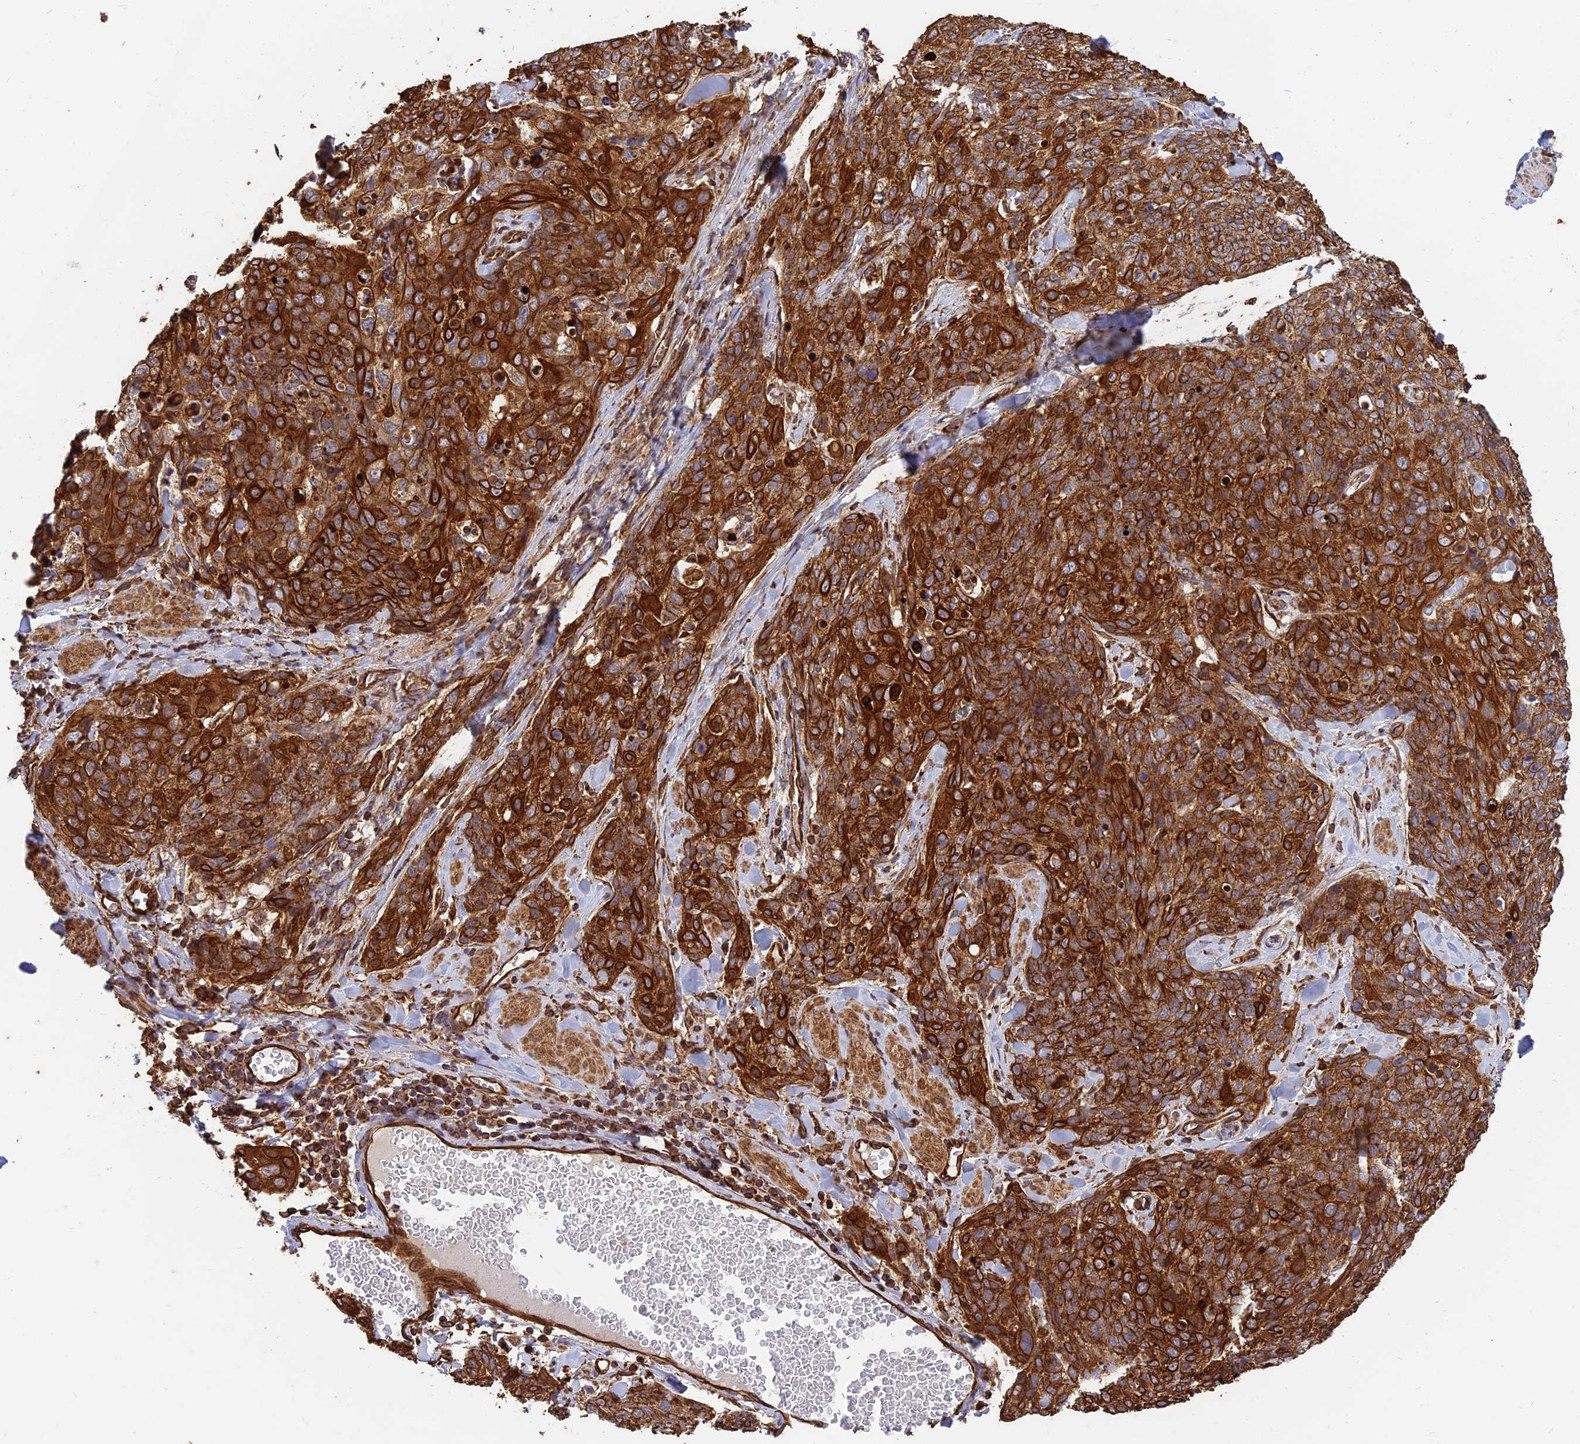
{"staining": {"intensity": "strong", "quantity": ">75%", "location": "cytoplasmic/membranous"}, "tissue": "skin cancer", "cell_type": "Tumor cells", "image_type": "cancer", "snomed": [{"axis": "morphology", "description": "Squamous cell carcinoma, NOS"}, {"axis": "topography", "description": "Skin"}, {"axis": "topography", "description": "Vulva"}], "caption": "Immunohistochemistry (IHC) photomicrograph of neoplastic tissue: human skin cancer stained using immunohistochemistry reveals high levels of strong protein expression localized specifically in the cytoplasmic/membranous of tumor cells, appearing as a cytoplasmic/membranous brown color.", "gene": "DSTYK", "patient": {"sex": "female", "age": 85}}